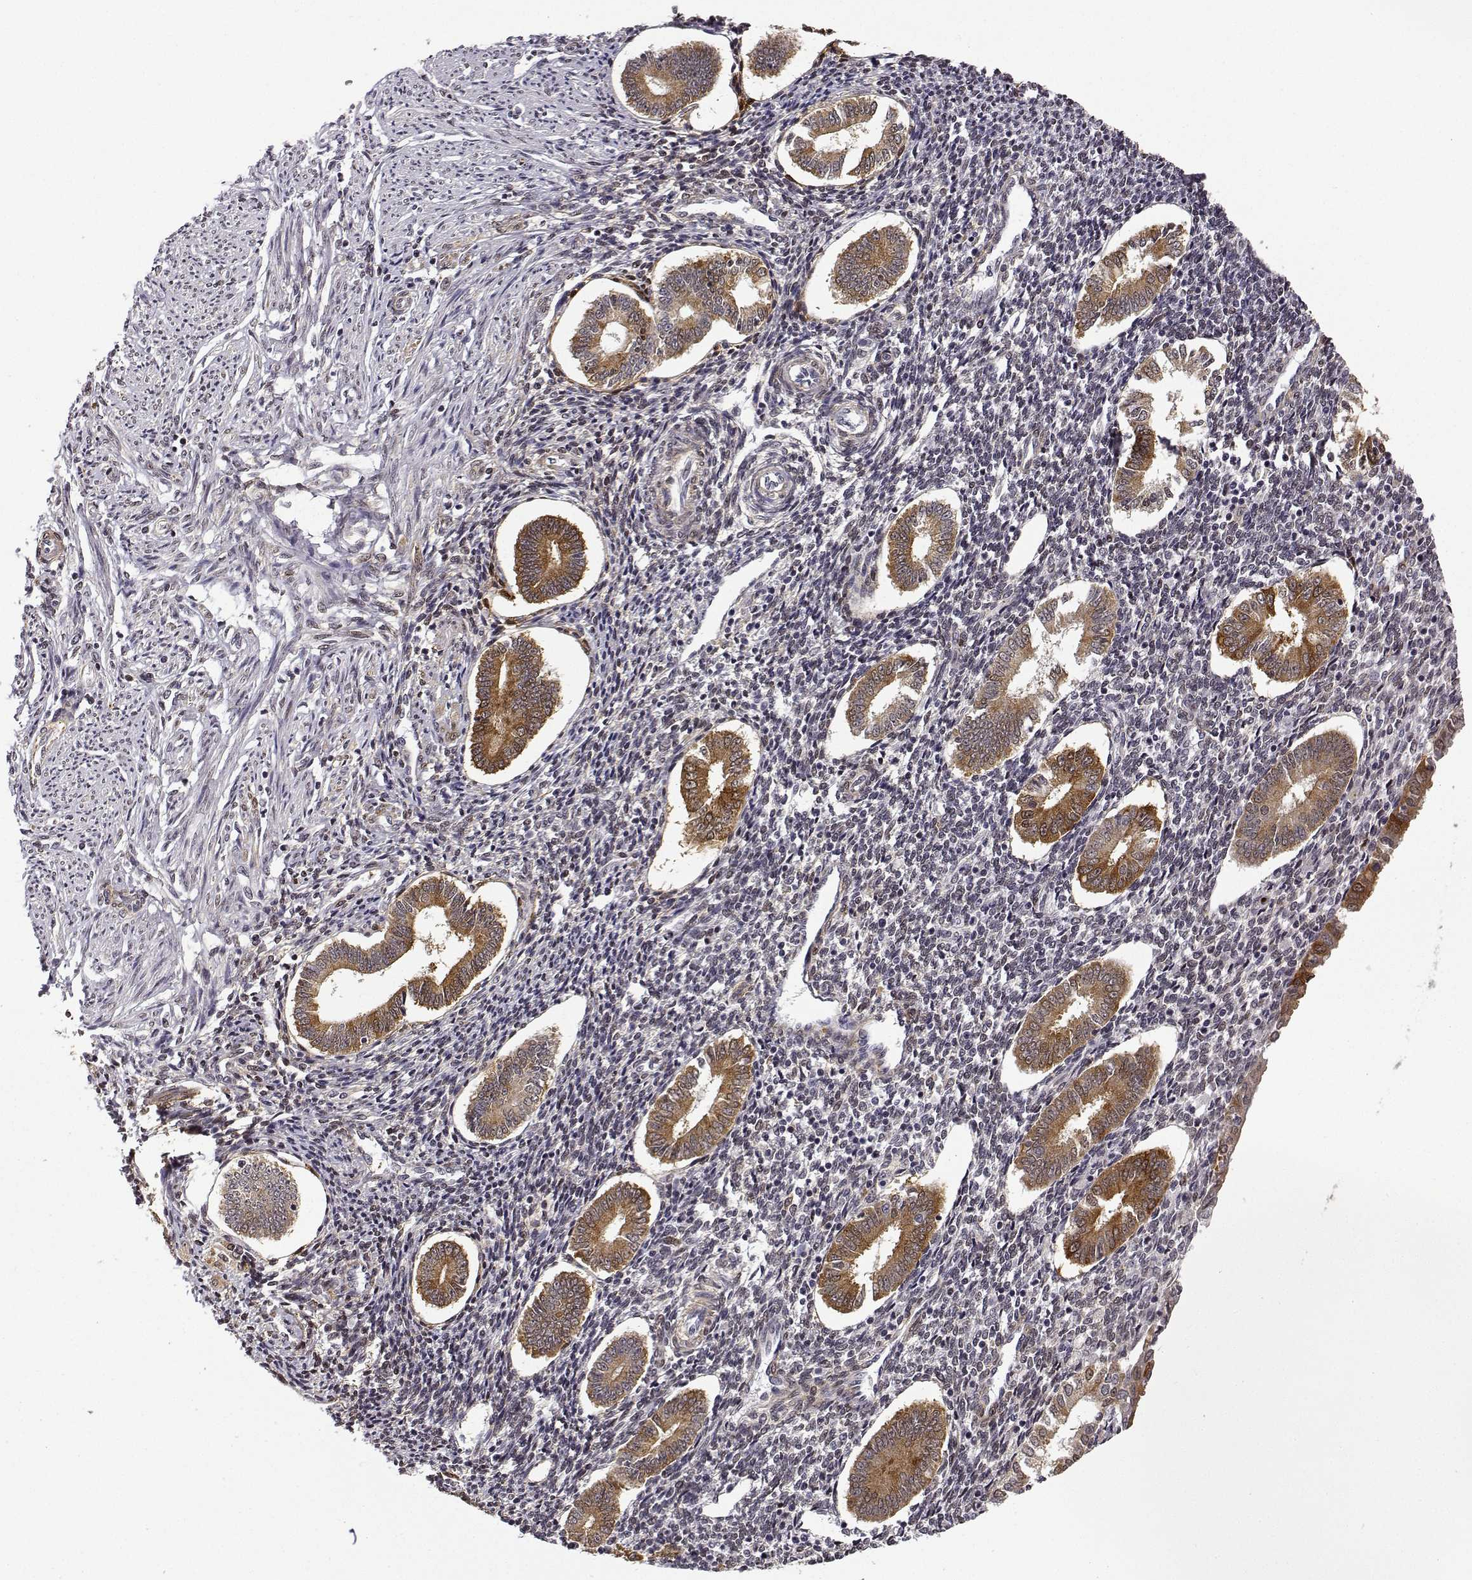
{"staining": {"intensity": "weak", "quantity": "25%-75%", "location": "cytoplasmic/membranous,nuclear"}, "tissue": "endometrium", "cell_type": "Cells in endometrial stroma", "image_type": "normal", "snomed": [{"axis": "morphology", "description": "Normal tissue, NOS"}, {"axis": "topography", "description": "Endometrium"}], "caption": "Immunohistochemistry of unremarkable endometrium demonstrates low levels of weak cytoplasmic/membranous,nuclear positivity in approximately 25%-75% of cells in endometrial stroma. (IHC, brightfield microscopy, high magnification).", "gene": "PHGDH", "patient": {"sex": "female", "age": 40}}